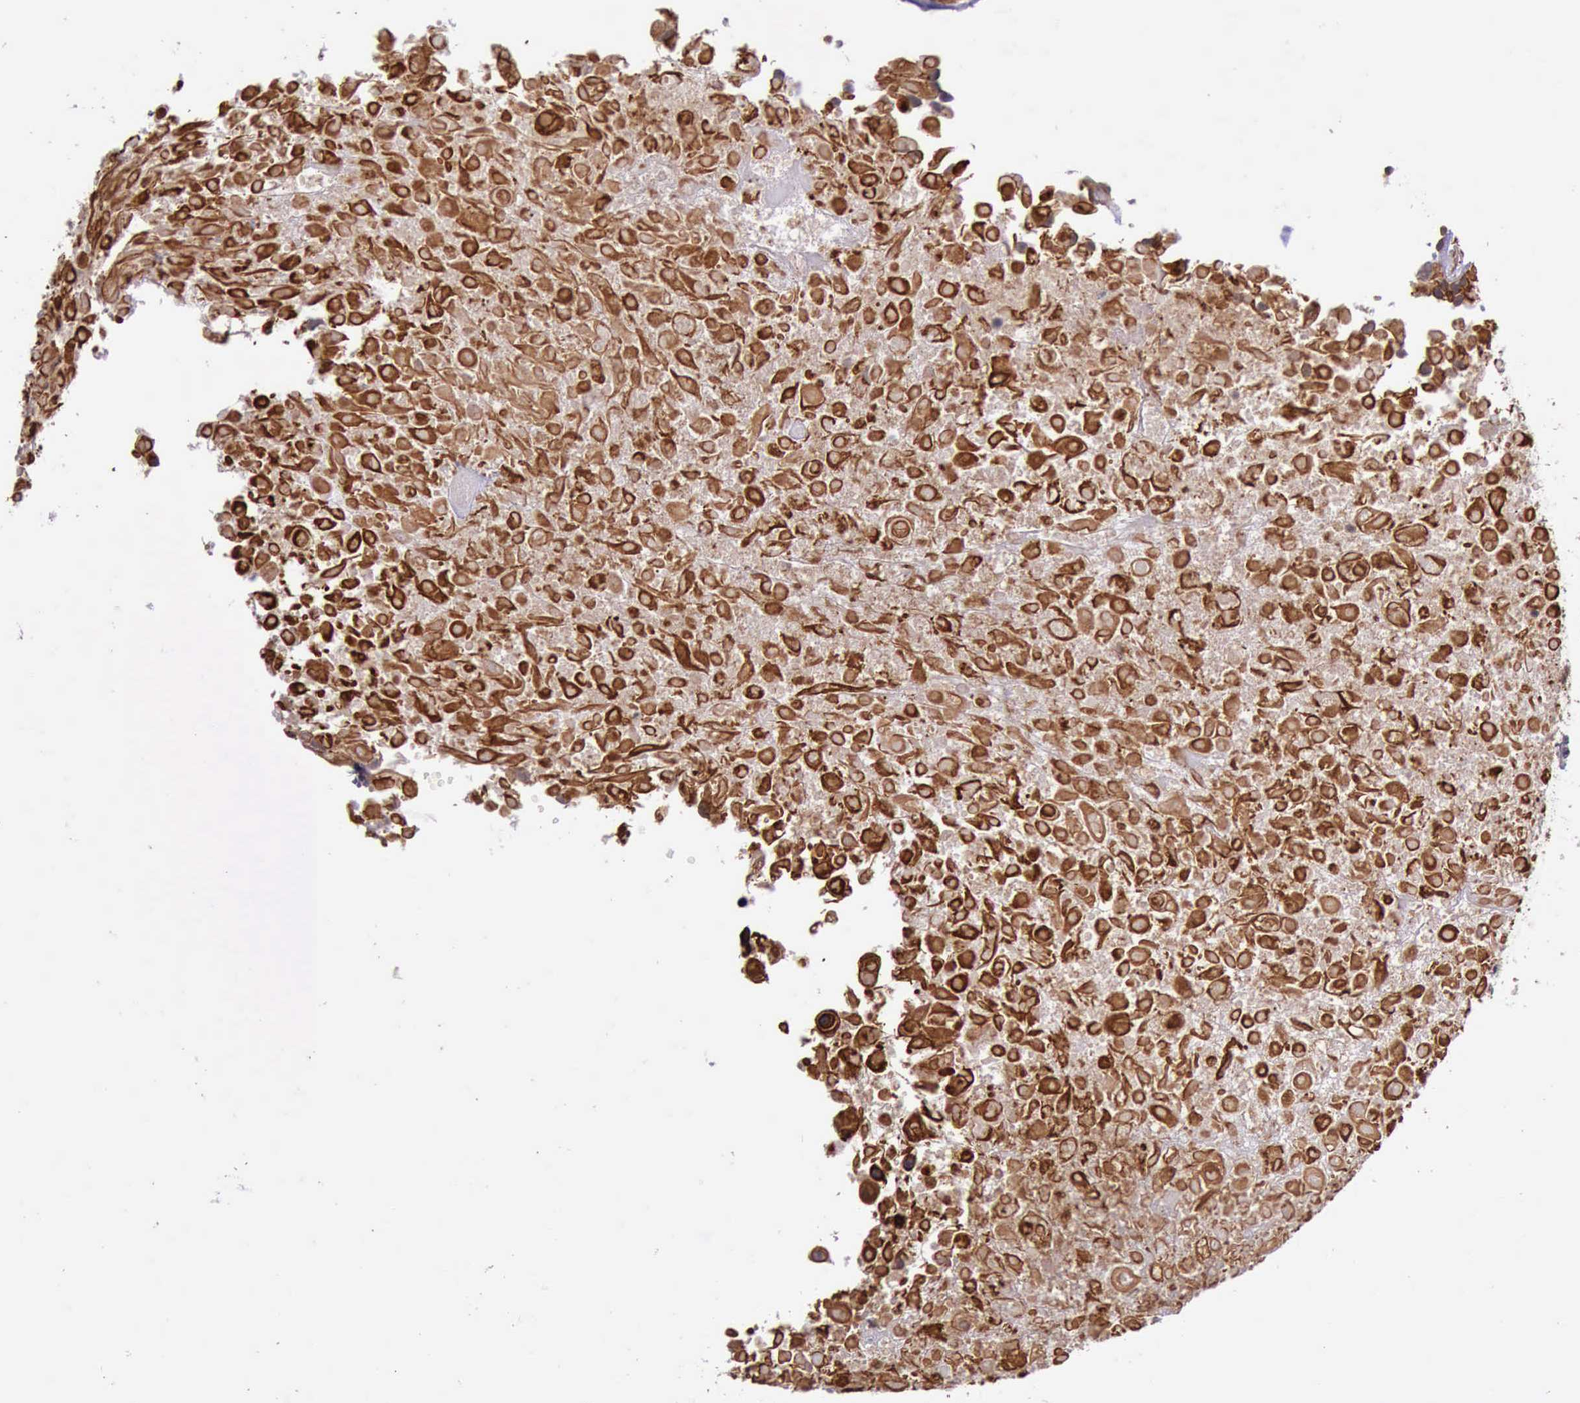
{"staining": {"intensity": "moderate", "quantity": ">75%", "location": "cytoplasmic/membranous"}, "tissue": "urothelial cancer", "cell_type": "Tumor cells", "image_type": "cancer", "snomed": [{"axis": "morphology", "description": "Urothelial carcinoma, High grade"}, {"axis": "topography", "description": "Urinary bladder"}], "caption": "High-power microscopy captured an immunohistochemistry (IHC) histopathology image of urothelial cancer, revealing moderate cytoplasmic/membranous staining in about >75% of tumor cells.", "gene": "PRICKLE3", "patient": {"sex": "male", "age": 56}}